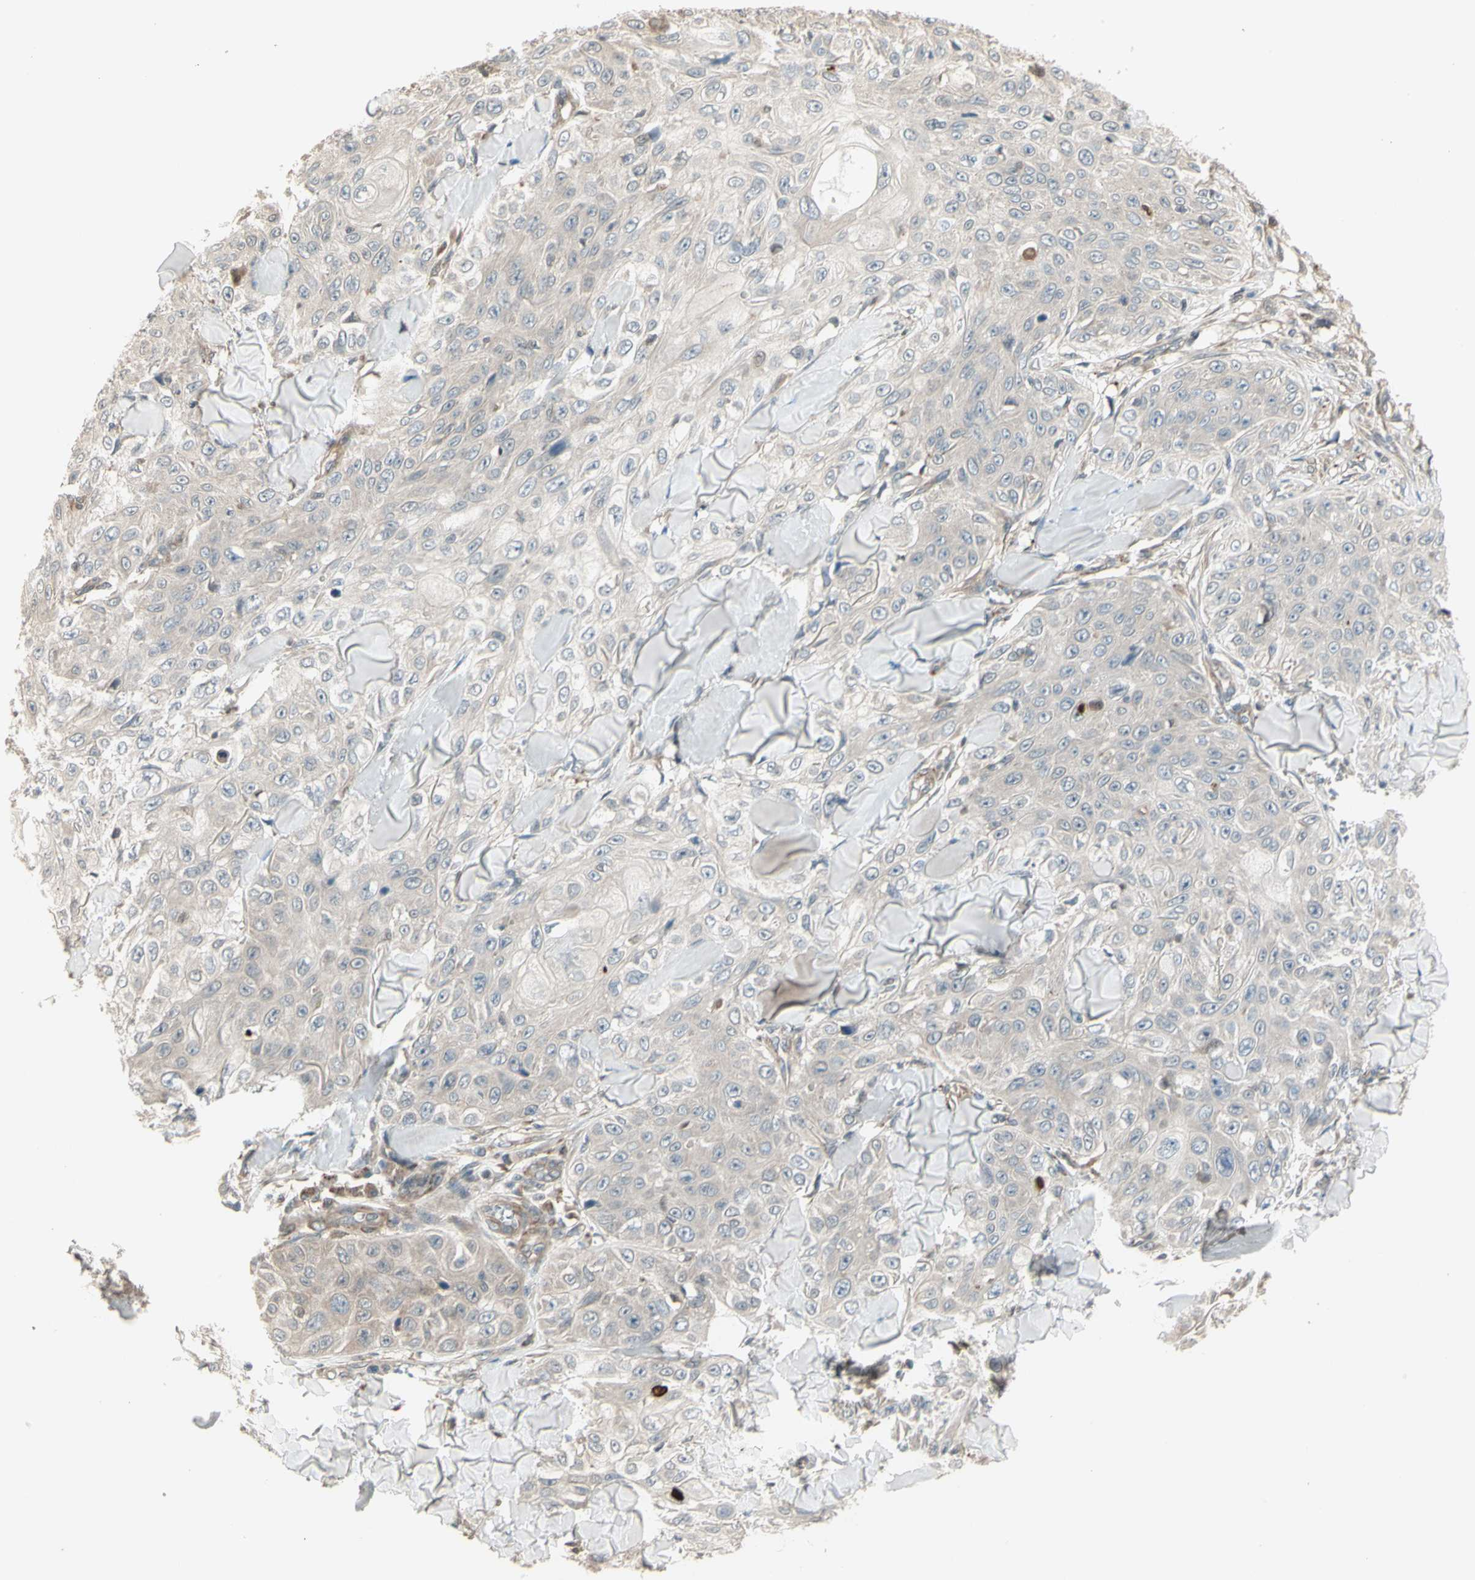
{"staining": {"intensity": "weak", "quantity": "<25%", "location": "cytoplasmic/membranous"}, "tissue": "skin cancer", "cell_type": "Tumor cells", "image_type": "cancer", "snomed": [{"axis": "morphology", "description": "Squamous cell carcinoma, NOS"}, {"axis": "topography", "description": "Skin"}], "caption": "IHC of human skin cancer displays no expression in tumor cells.", "gene": "OSTM1", "patient": {"sex": "male", "age": 86}}